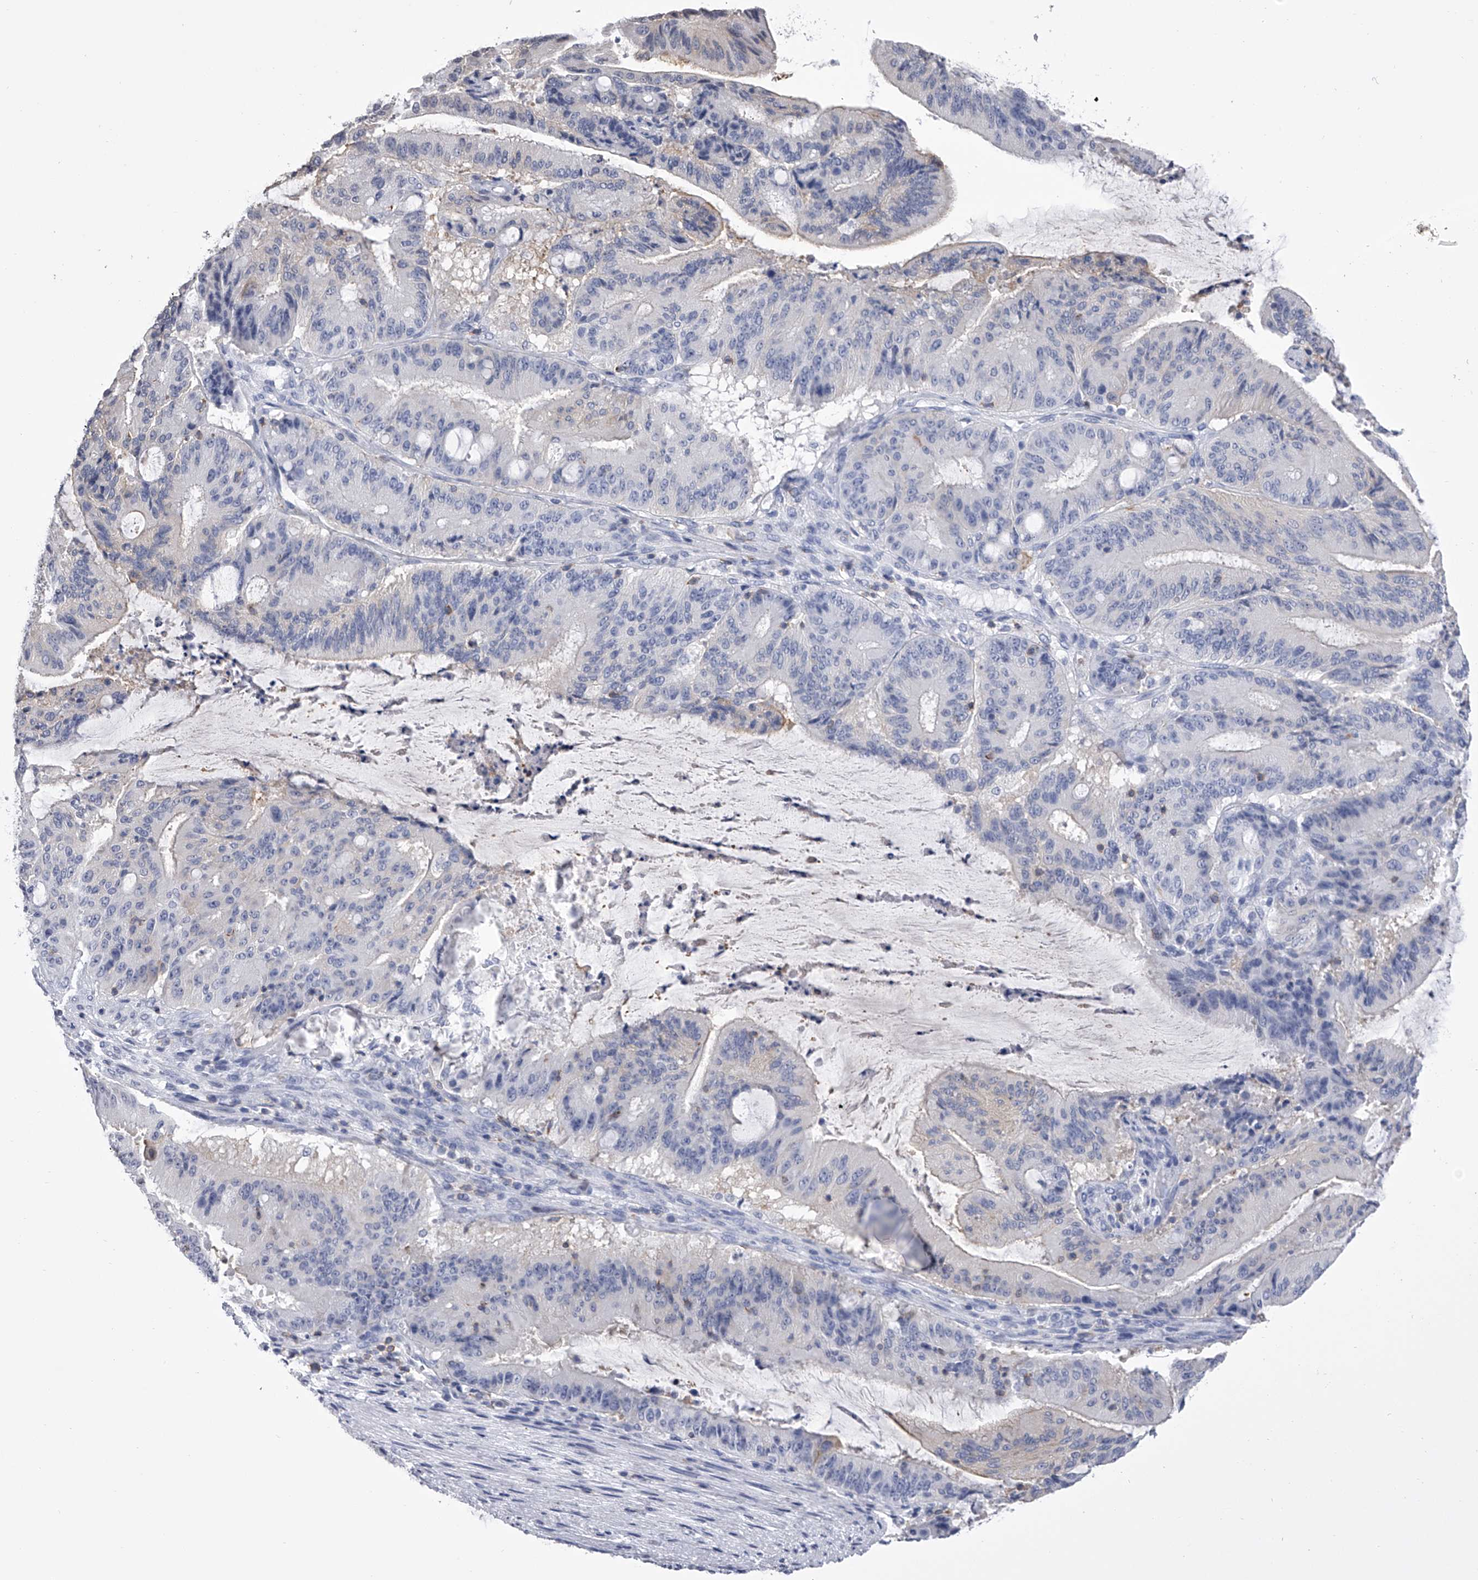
{"staining": {"intensity": "negative", "quantity": "none", "location": "none"}, "tissue": "liver cancer", "cell_type": "Tumor cells", "image_type": "cancer", "snomed": [{"axis": "morphology", "description": "Normal tissue, NOS"}, {"axis": "morphology", "description": "Cholangiocarcinoma"}, {"axis": "topography", "description": "Liver"}, {"axis": "topography", "description": "Peripheral nerve tissue"}], "caption": "Liver cancer stained for a protein using IHC shows no positivity tumor cells.", "gene": "TASP1", "patient": {"sex": "female", "age": 73}}